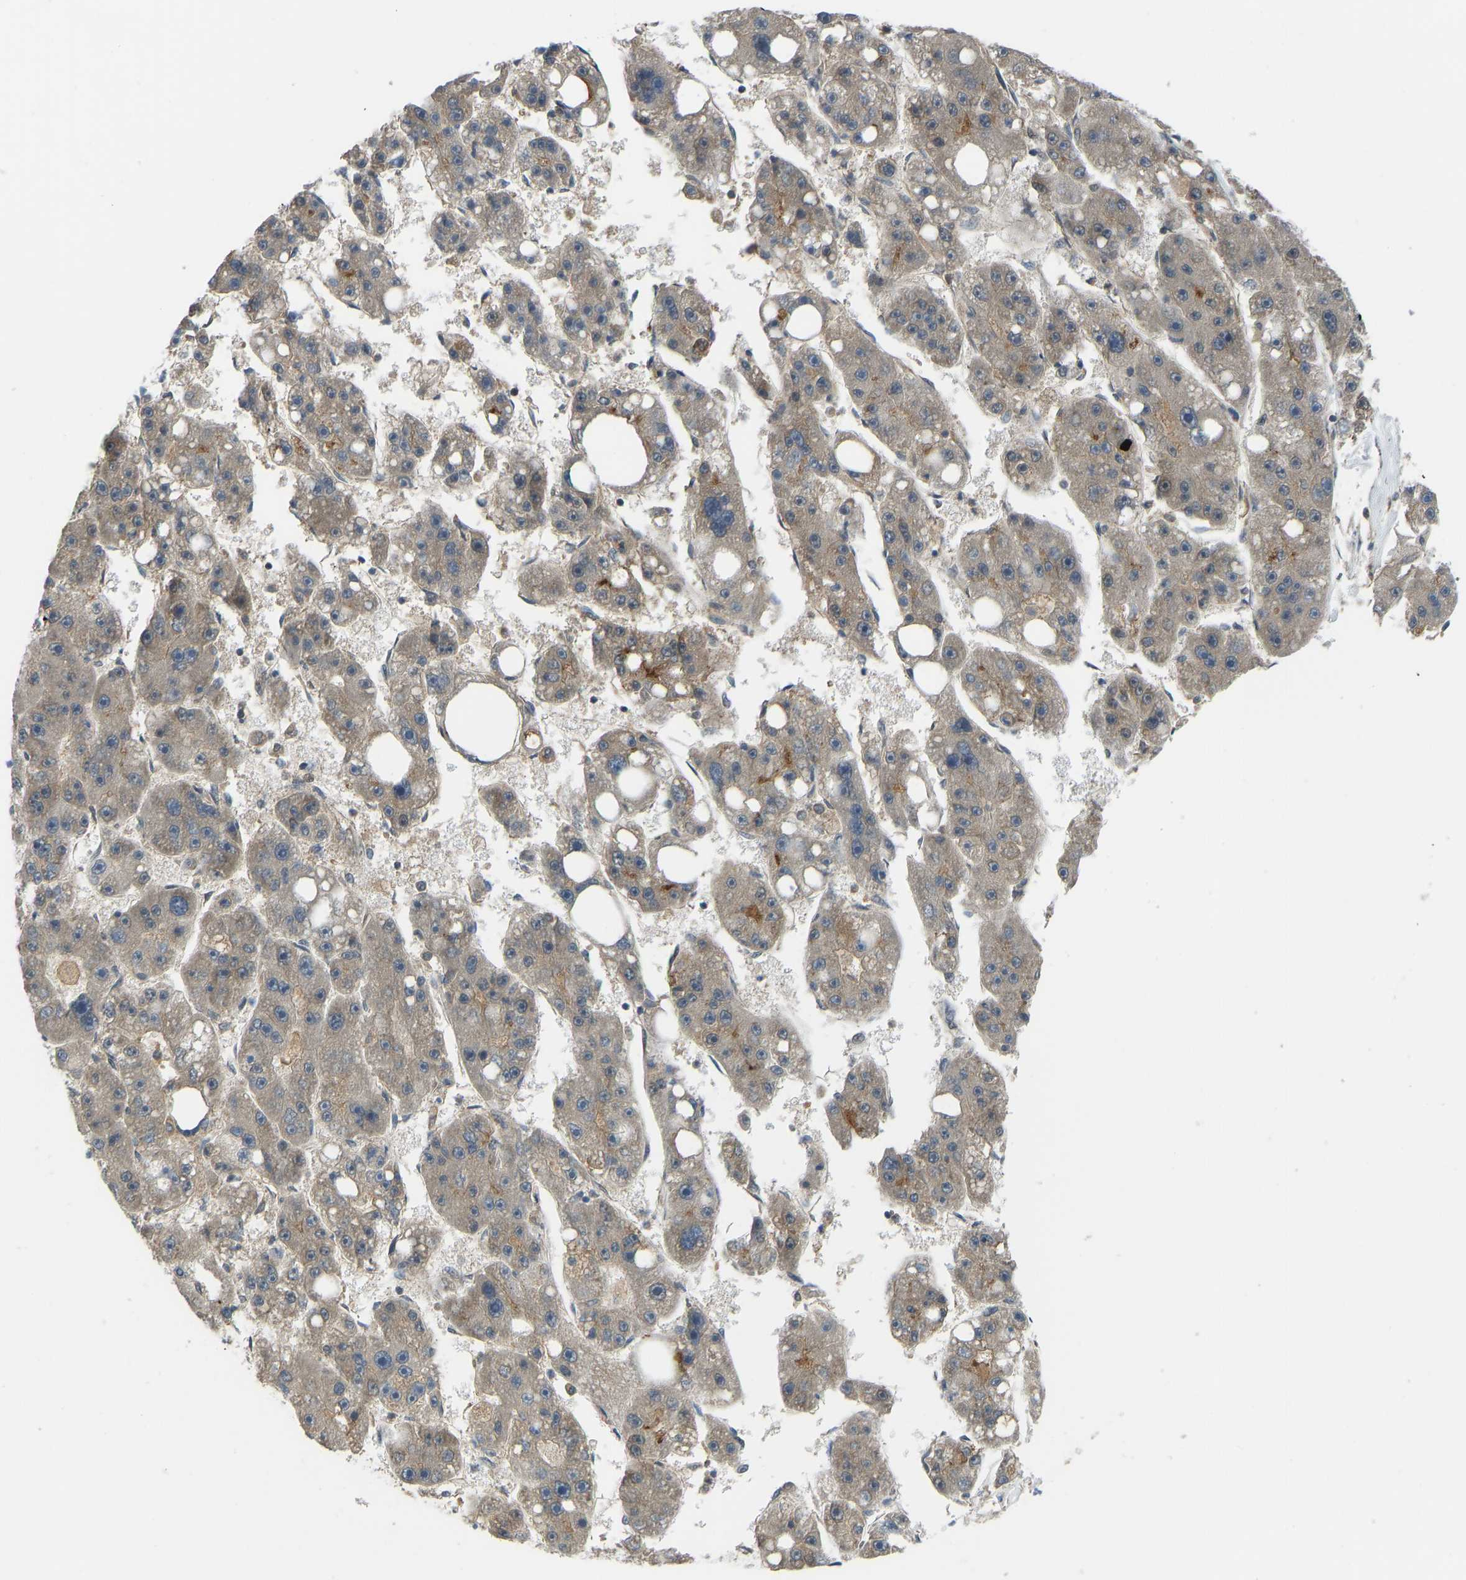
{"staining": {"intensity": "moderate", "quantity": "<25%", "location": "cytoplasmic/membranous"}, "tissue": "liver cancer", "cell_type": "Tumor cells", "image_type": "cancer", "snomed": [{"axis": "morphology", "description": "Carcinoma, Hepatocellular, NOS"}, {"axis": "topography", "description": "Liver"}], "caption": "A high-resolution photomicrograph shows immunohistochemistry staining of liver cancer (hepatocellular carcinoma), which displays moderate cytoplasmic/membranous positivity in approximately <25% of tumor cells.", "gene": "CCT8", "patient": {"sex": "female", "age": 61}}